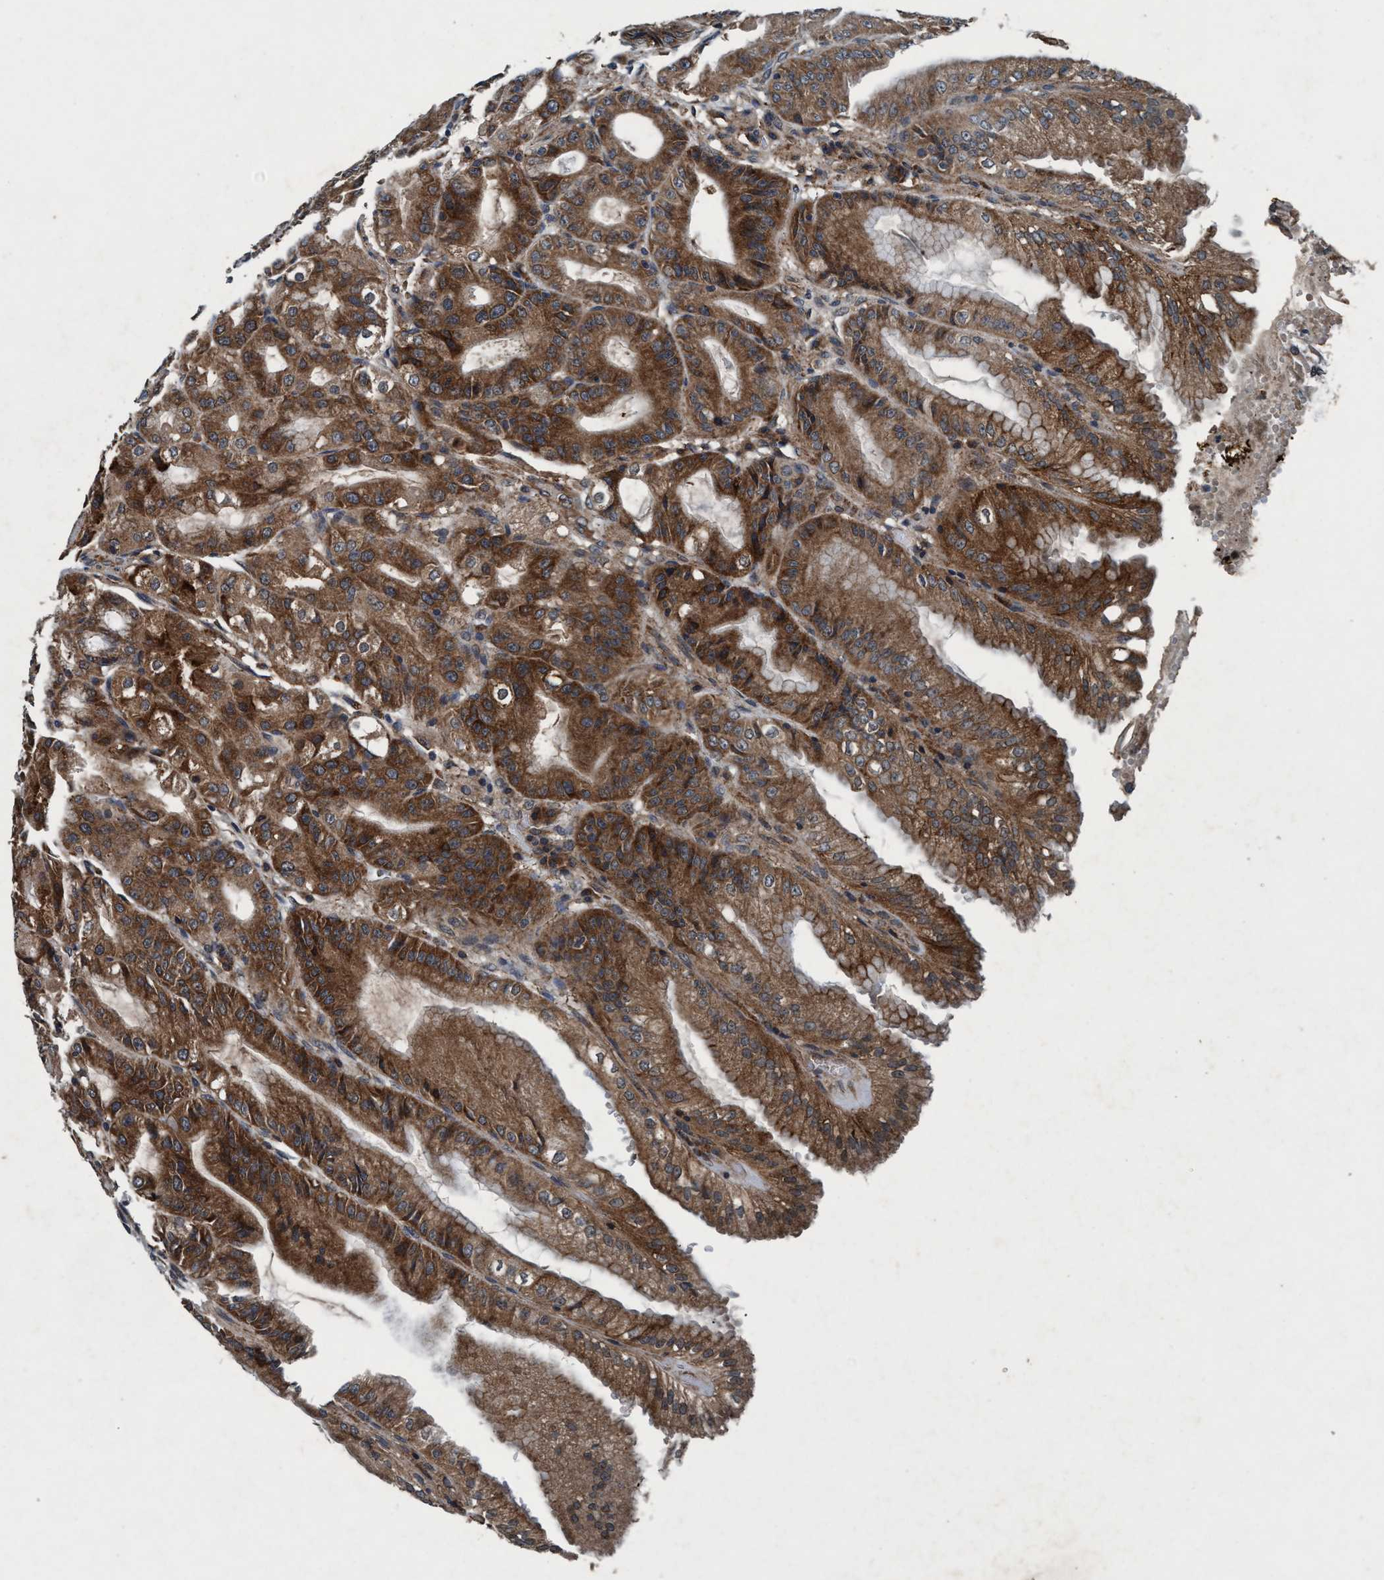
{"staining": {"intensity": "strong", "quantity": ">75%", "location": "cytoplasmic/membranous"}, "tissue": "stomach", "cell_type": "Glandular cells", "image_type": "normal", "snomed": [{"axis": "morphology", "description": "Normal tissue, NOS"}, {"axis": "topography", "description": "Stomach, lower"}], "caption": "Stomach stained with a brown dye demonstrates strong cytoplasmic/membranous positive positivity in approximately >75% of glandular cells.", "gene": "AKT1S1", "patient": {"sex": "male", "age": 71}}